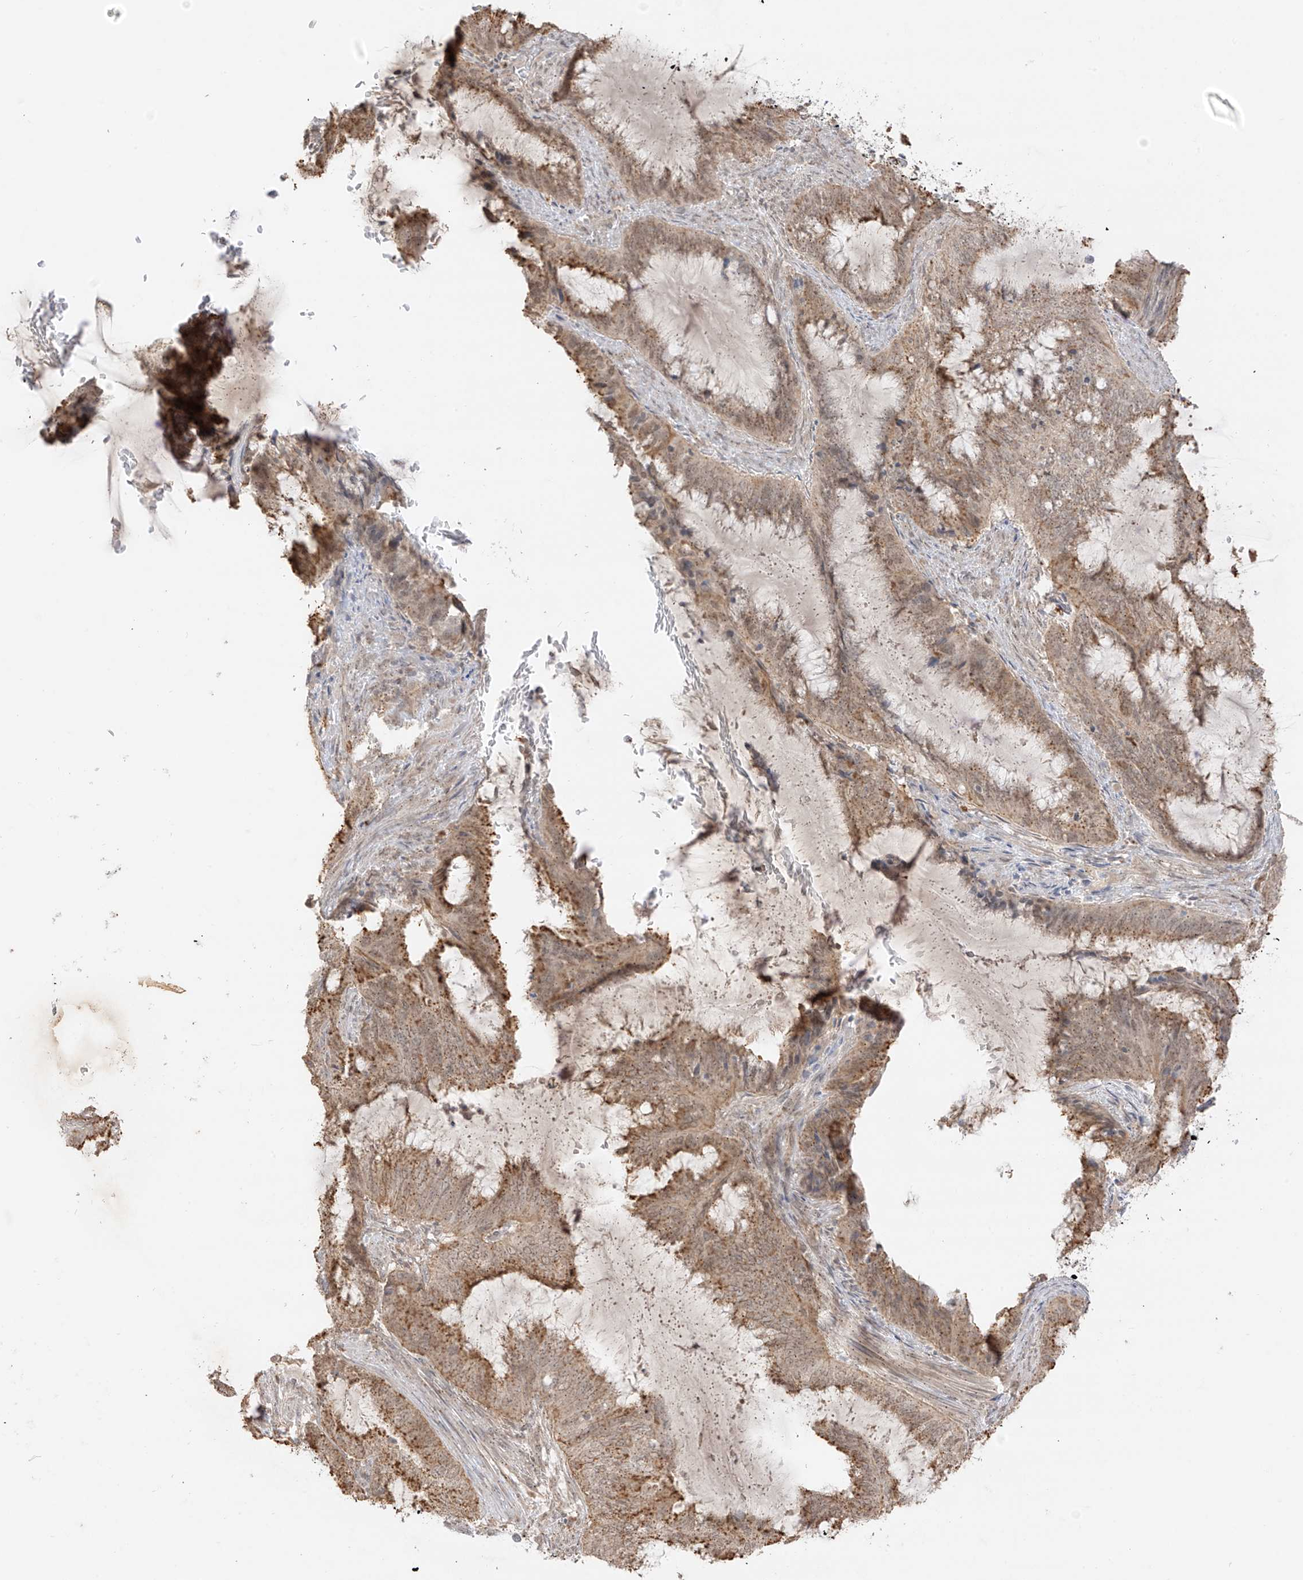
{"staining": {"intensity": "moderate", "quantity": ">75%", "location": "cytoplasmic/membranous"}, "tissue": "endometrial cancer", "cell_type": "Tumor cells", "image_type": "cancer", "snomed": [{"axis": "morphology", "description": "Adenocarcinoma, NOS"}, {"axis": "topography", "description": "Endometrium"}], "caption": "Human adenocarcinoma (endometrial) stained with a brown dye shows moderate cytoplasmic/membranous positive staining in about >75% of tumor cells.", "gene": "N4BP3", "patient": {"sex": "female", "age": 51}}